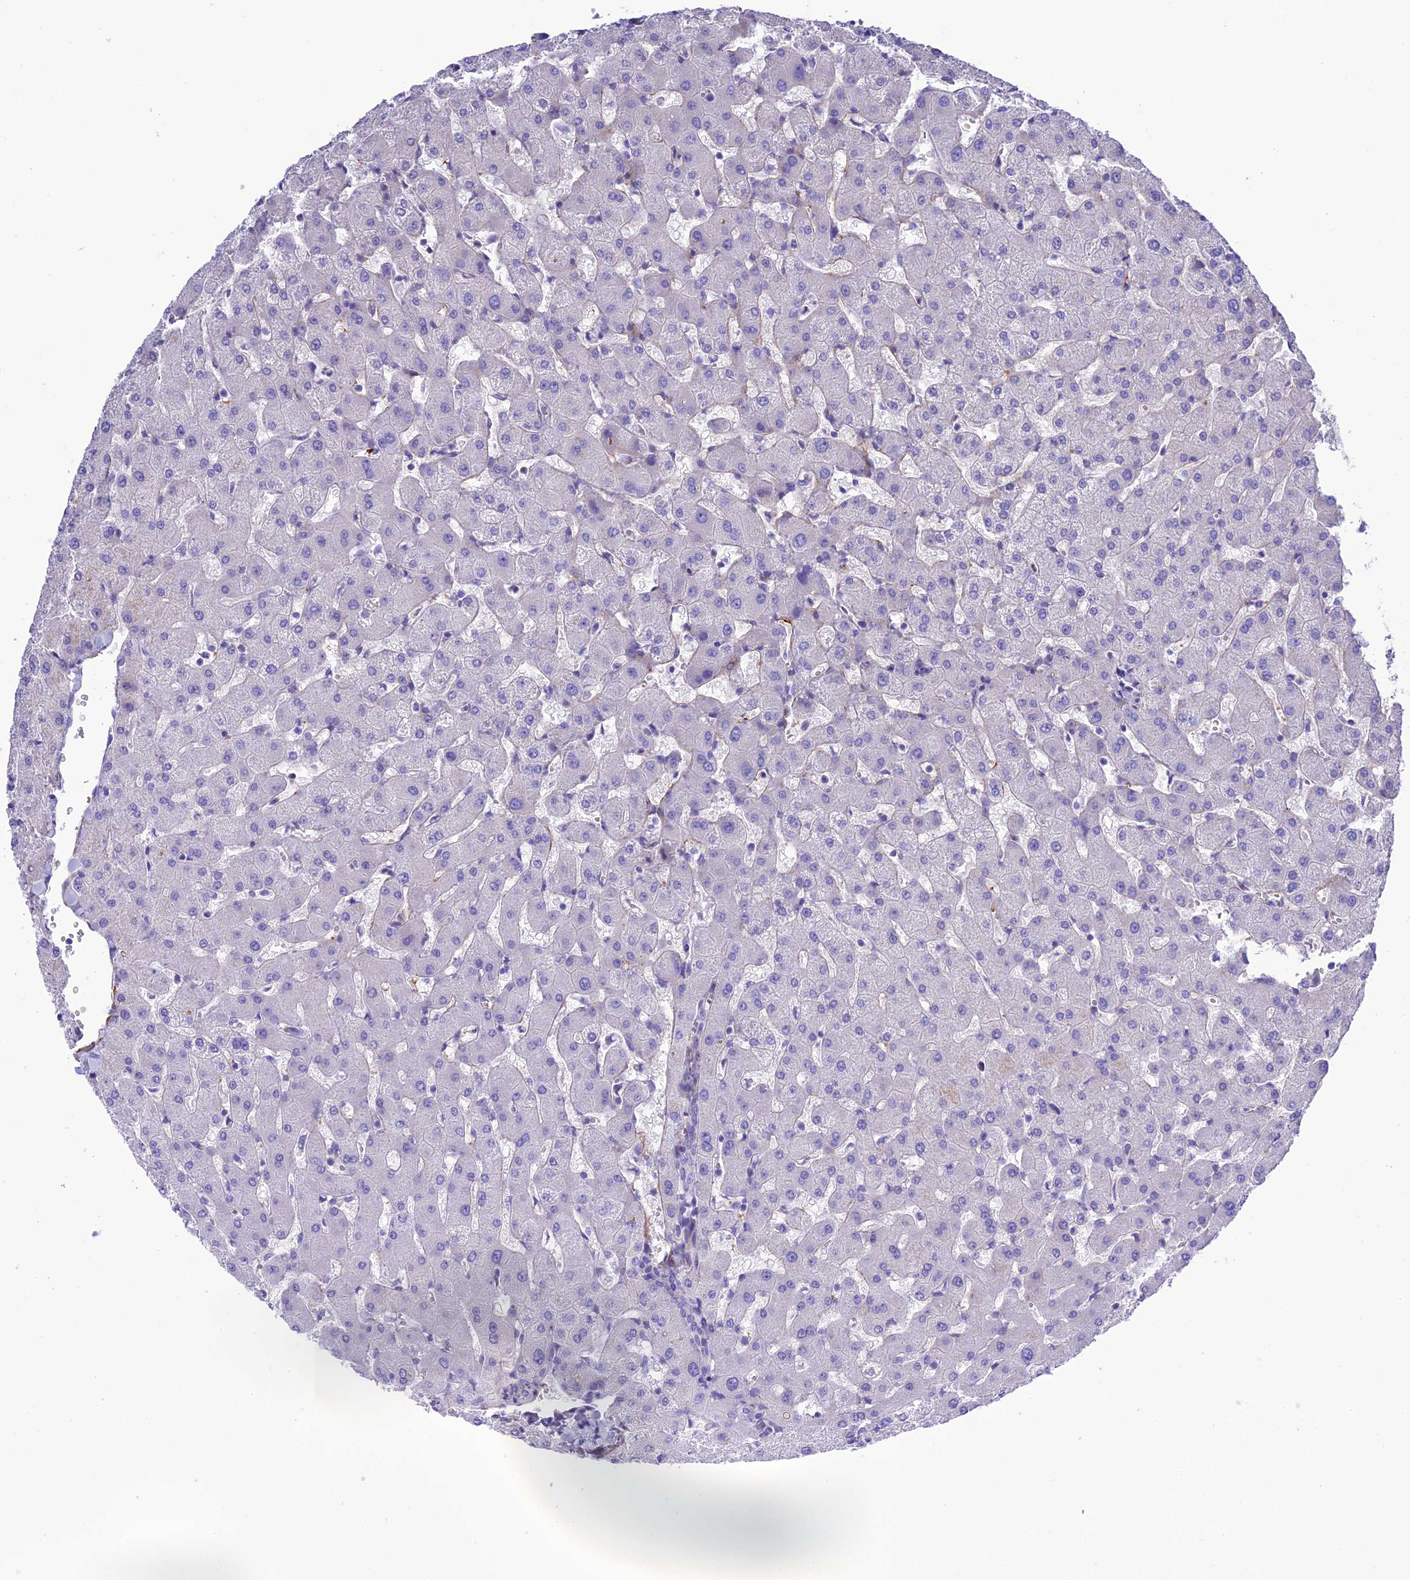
{"staining": {"intensity": "negative", "quantity": "none", "location": "none"}, "tissue": "liver", "cell_type": "Cholangiocytes", "image_type": "normal", "snomed": [{"axis": "morphology", "description": "Normal tissue, NOS"}, {"axis": "topography", "description": "Liver"}], "caption": "An immunohistochemistry (IHC) image of normal liver is shown. There is no staining in cholangiocytes of liver.", "gene": "FRA10AC1", "patient": {"sex": "female", "age": 63}}